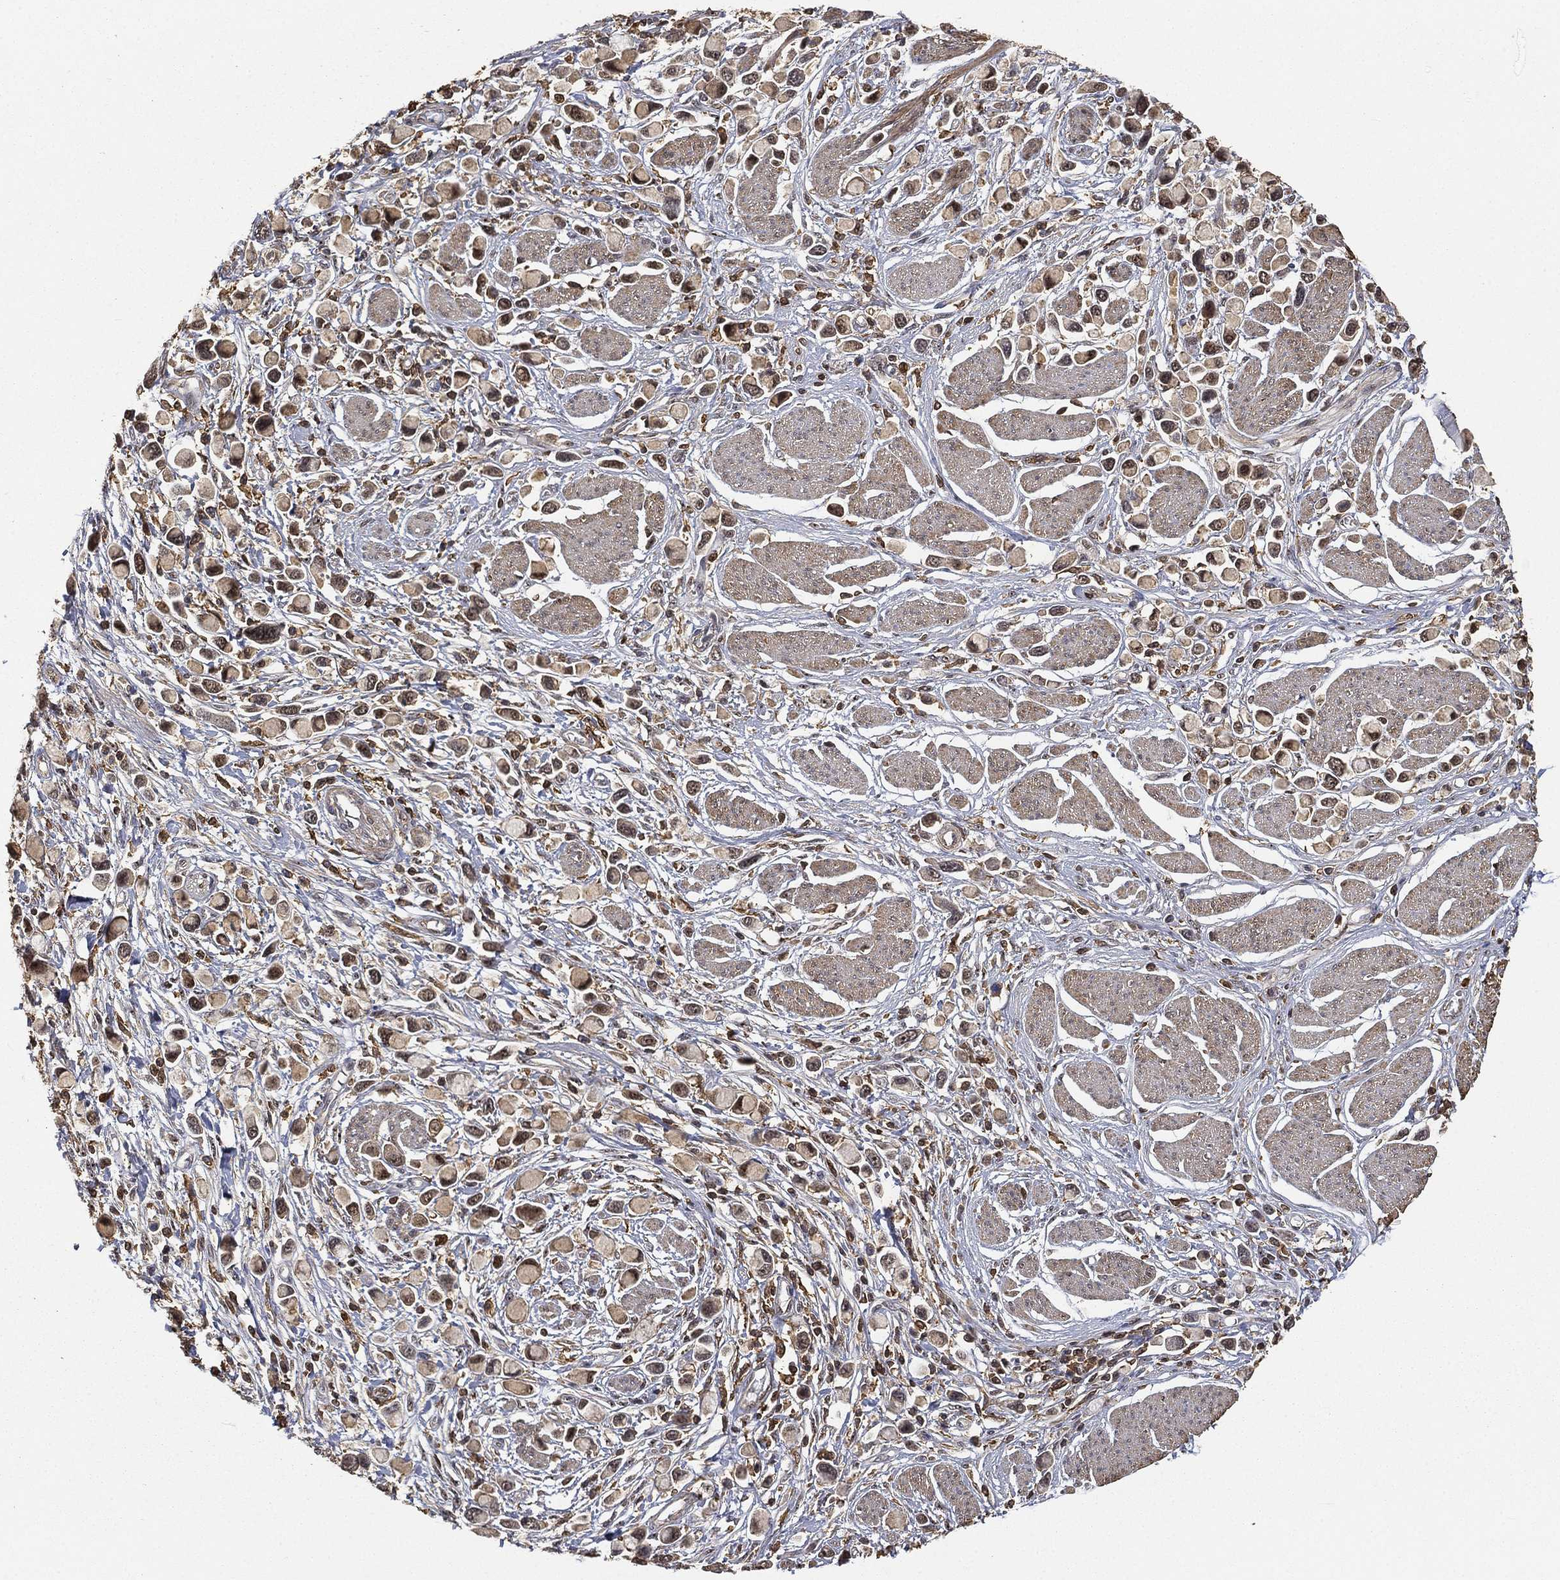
{"staining": {"intensity": "moderate", "quantity": "<25%", "location": "cytoplasmic/membranous,nuclear"}, "tissue": "stomach cancer", "cell_type": "Tumor cells", "image_type": "cancer", "snomed": [{"axis": "morphology", "description": "Adenocarcinoma, NOS"}, {"axis": "topography", "description": "Stomach"}], "caption": "Stomach cancer stained for a protein (brown) shows moderate cytoplasmic/membranous and nuclear positive expression in about <25% of tumor cells.", "gene": "CRYL1", "patient": {"sex": "female", "age": 81}}